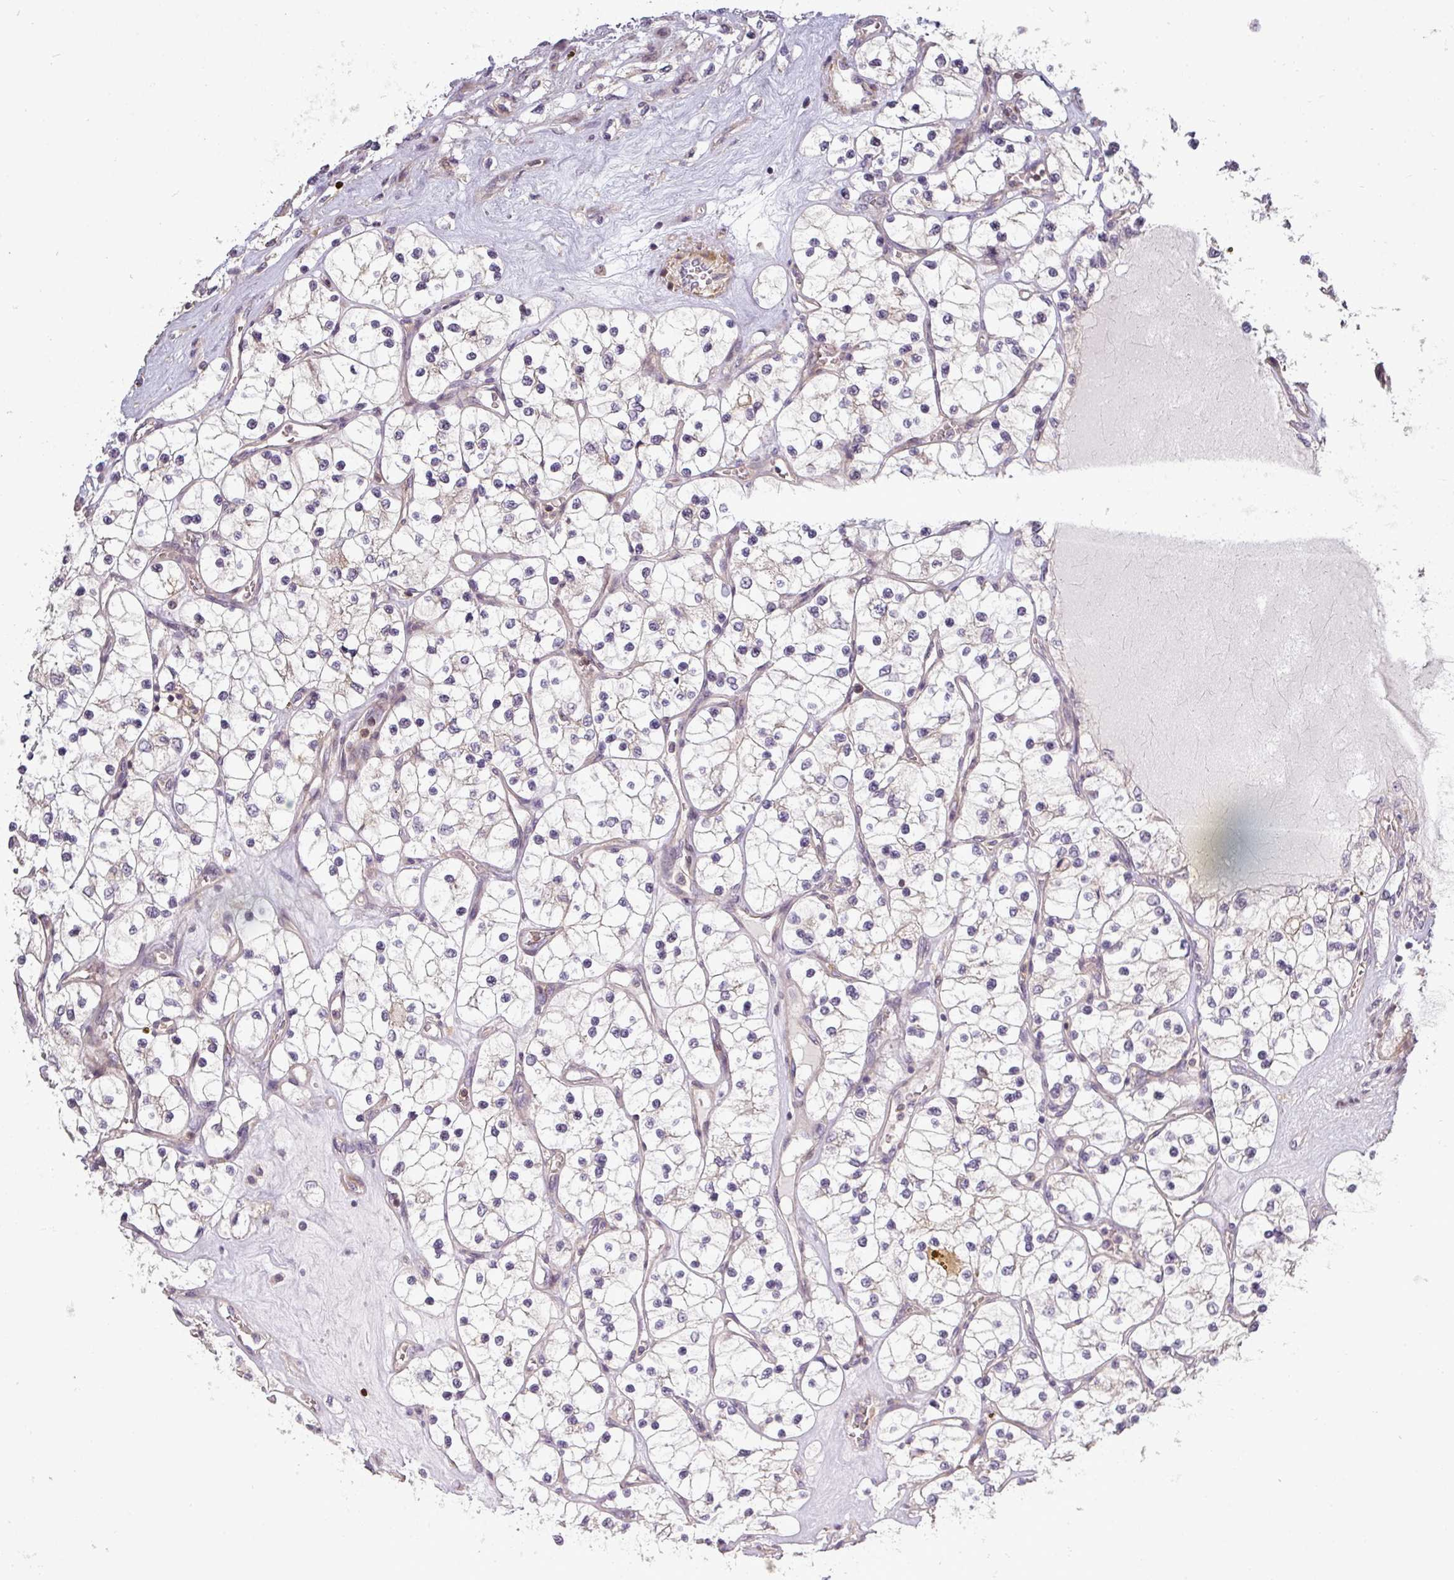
{"staining": {"intensity": "negative", "quantity": "none", "location": "none"}, "tissue": "renal cancer", "cell_type": "Tumor cells", "image_type": "cancer", "snomed": [{"axis": "morphology", "description": "Adenocarcinoma, NOS"}, {"axis": "topography", "description": "Kidney"}], "caption": "The histopathology image shows no significant staining in tumor cells of renal adenocarcinoma.", "gene": "NIN", "patient": {"sex": "female", "age": 69}}